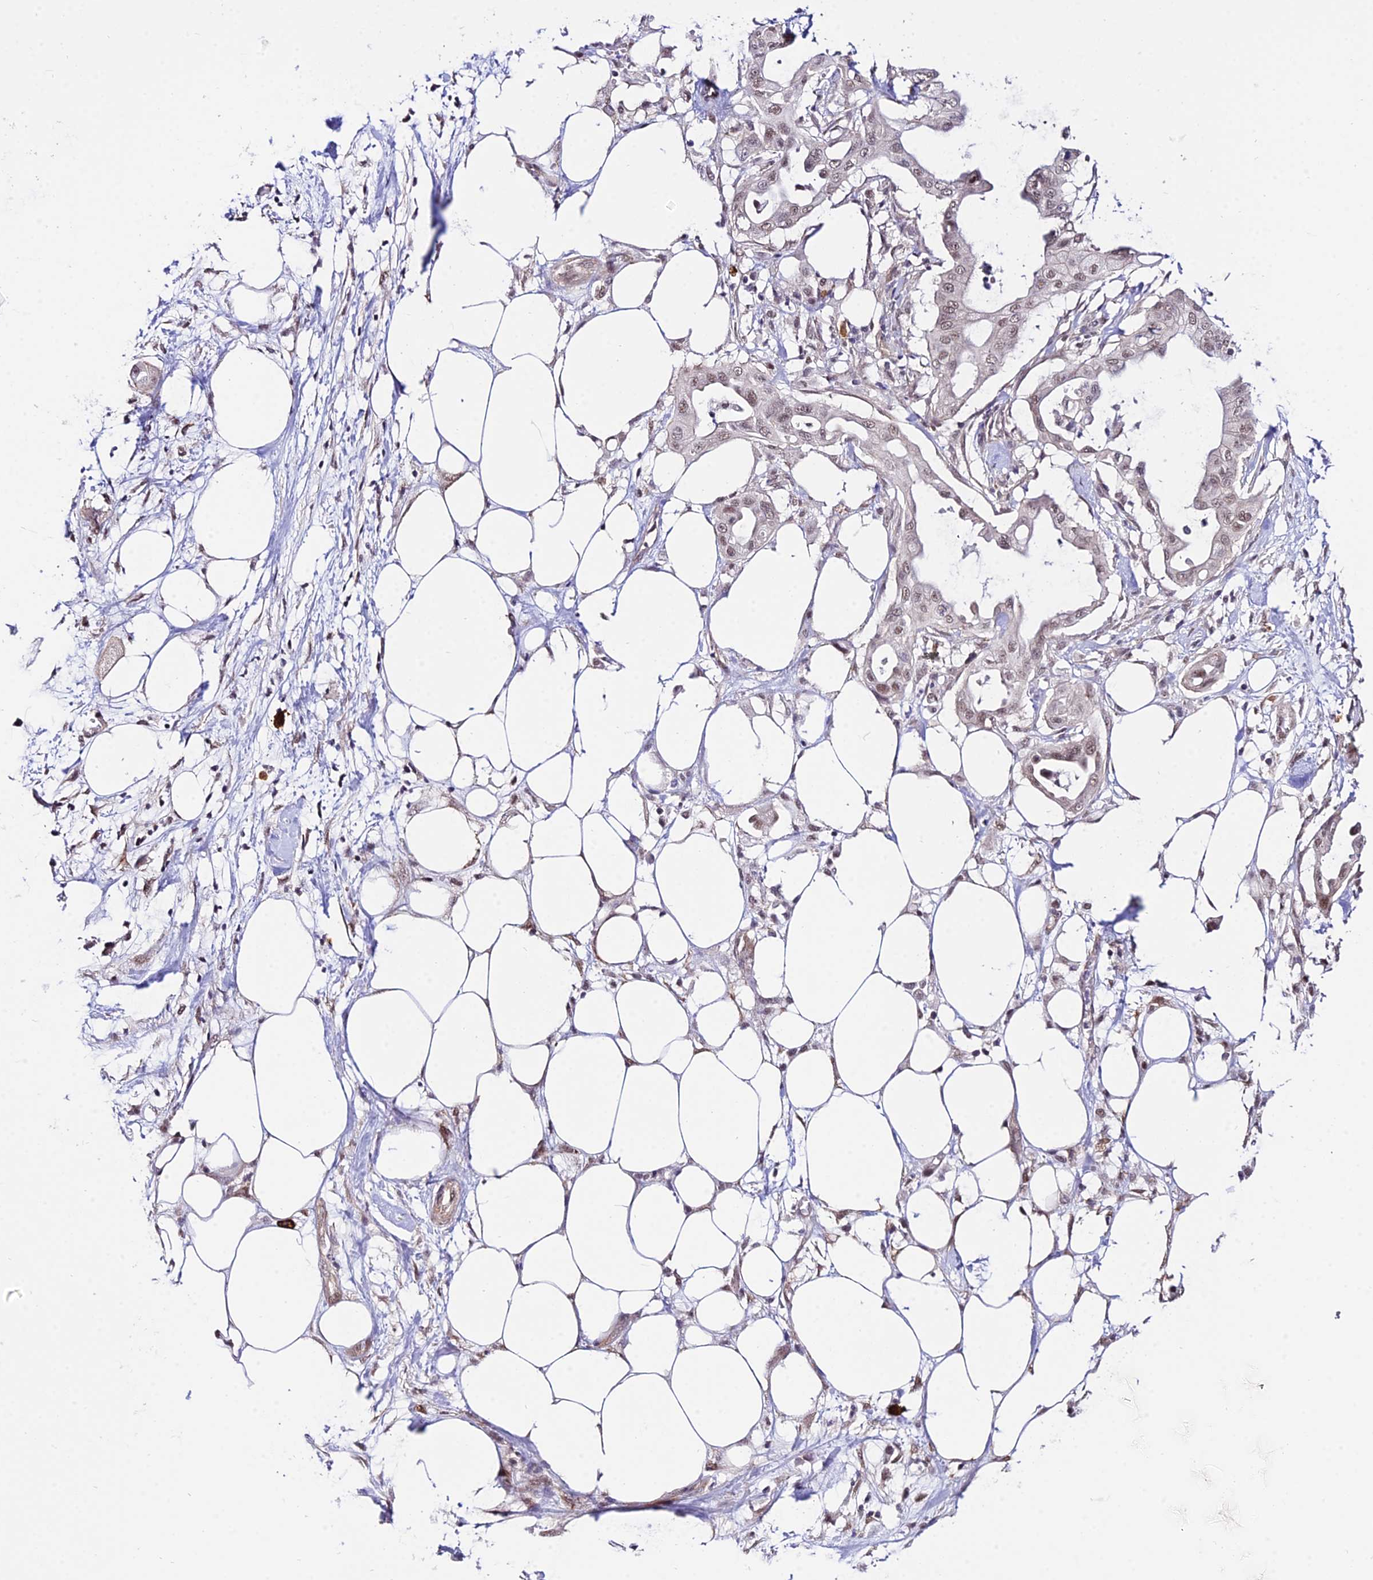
{"staining": {"intensity": "weak", "quantity": "25%-75%", "location": "nuclear"}, "tissue": "pancreatic cancer", "cell_type": "Tumor cells", "image_type": "cancer", "snomed": [{"axis": "morphology", "description": "Adenocarcinoma, NOS"}, {"axis": "topography", "description": "Pancreas"}], "caption": "Immunohistochemistry photomicrograph of neoplastic tissue: human pancreatic adenocarcinoma stained using immunohistochemistry (IHC) shows low levels of weak protein expression localized specifically in the nuclear of tumor cells, appearing as a nuclear brown color.", "gene": "POLR2I", "patient": {"sex": "male", "age": 68}}